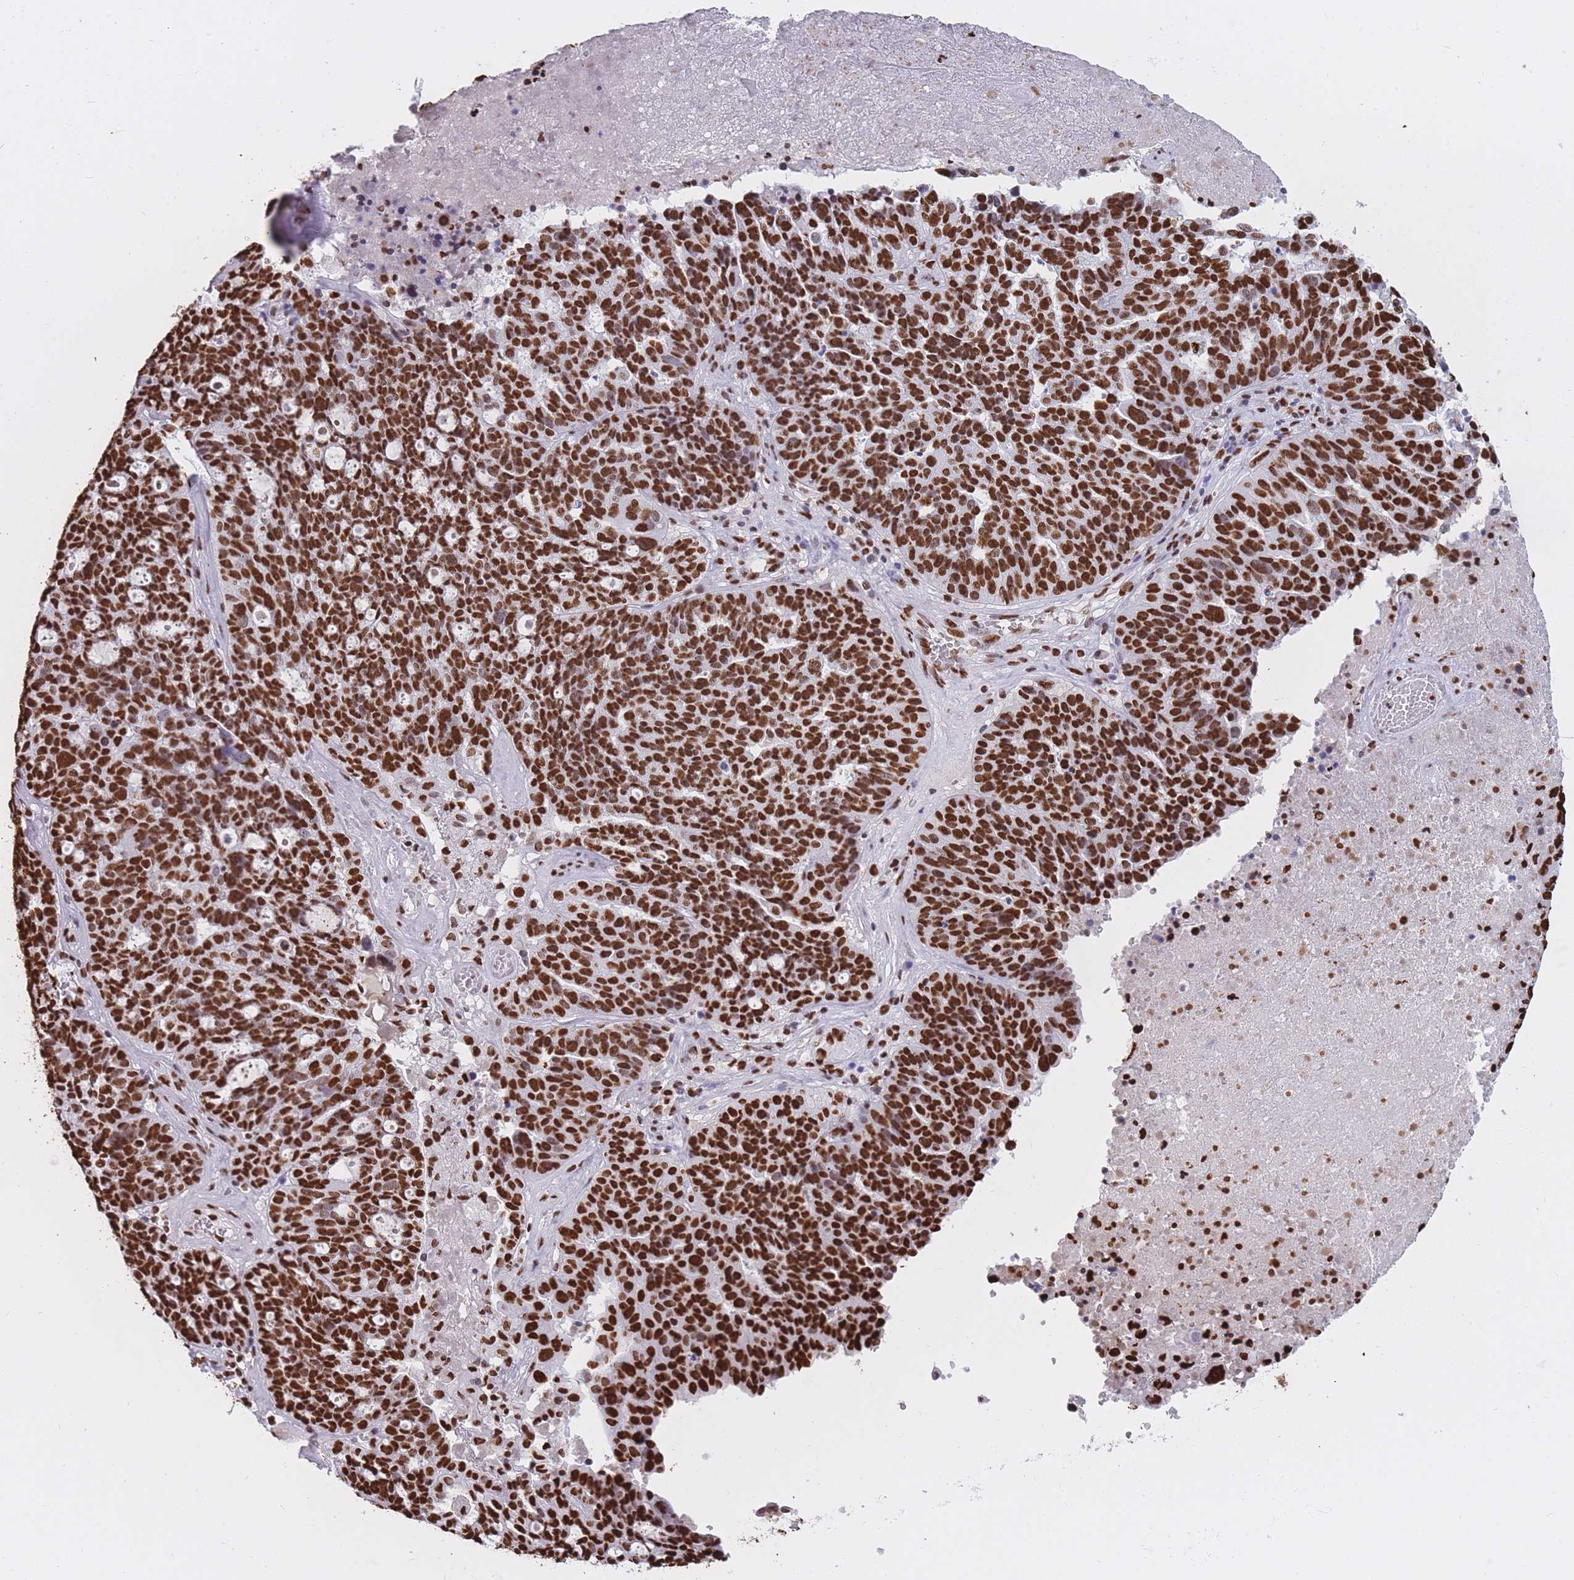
{"staining": {"intensity": "strong", "quantity": ">75%", "location": "nuclear"}, "tissue": "ovarian cancer", "cell_type": "Tumor cells", "image_type": "cancer", "snomed": [{"axis": "morphology", "description": "Cystadenocarcinoma, serous, NOS"}, {"axis": "topography", "description": "Ovary"}], "caption": "The micrograph shows a brown stain indicating the presence of a protein in the nuclear of tumor cells in serous cystadenocarcinoma (ovarian).", "gene": "HNRNPUL1", "patient": {"sex": "female", "age": 59}}